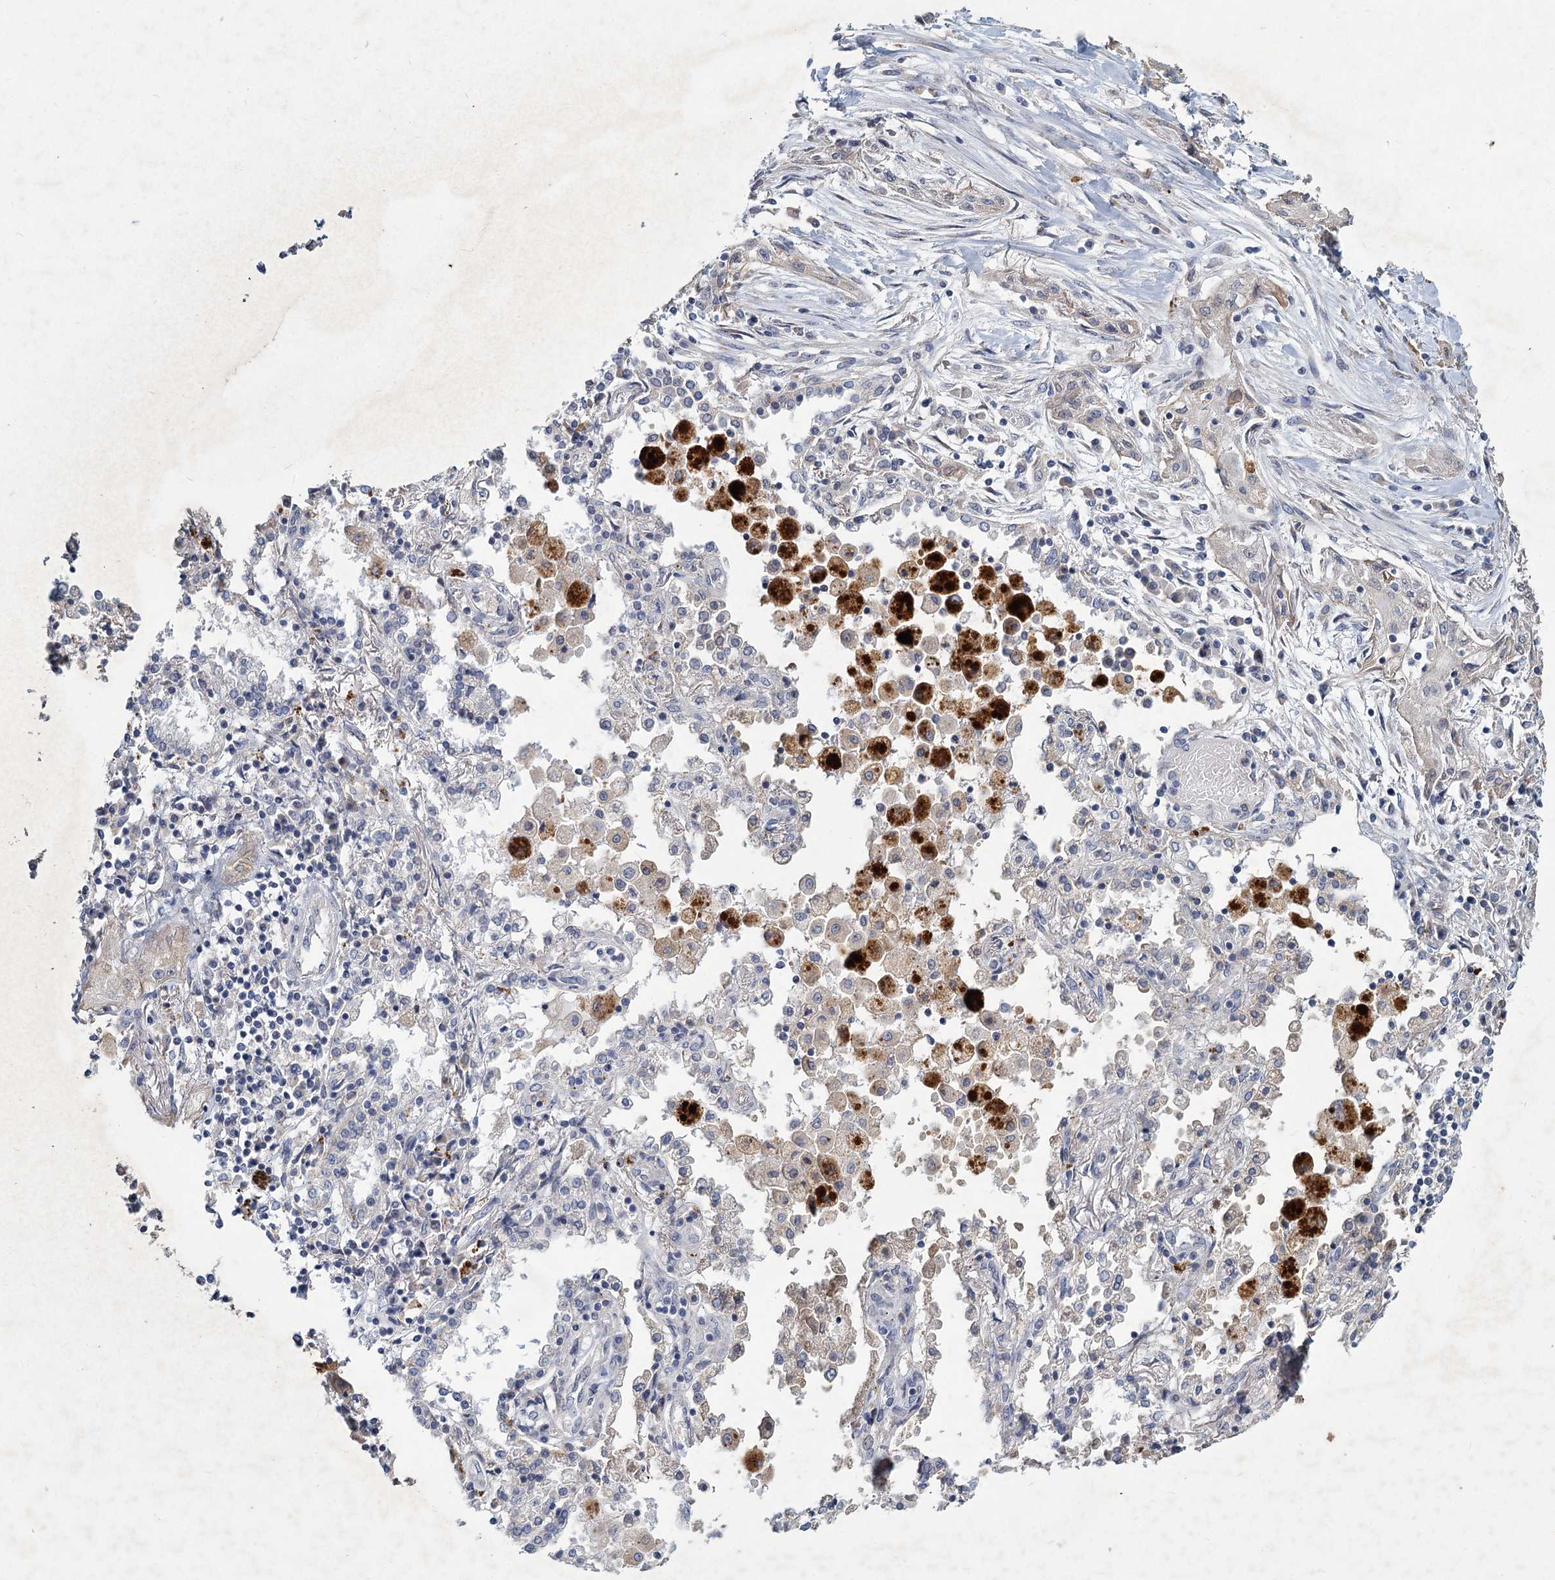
{"staining": {"intensity": "negative", "quantity": "none", "location": "none"}, "tissue": "lung cancer", "cell_type": "Tumor cells", "image_type": "cancer", "snomed": [{"axis": "morphology", "description": "Squamous cell carcinoma, NOS"}, {"axis": "topography", "description": "Lung"}], "caption": "Lung squamous cell carcinoma stained for a protein using immunohistochemistry reveals no positivity tumor cells.", "gene": "HES2", "patient": {"sex": "female", "age": 47}}